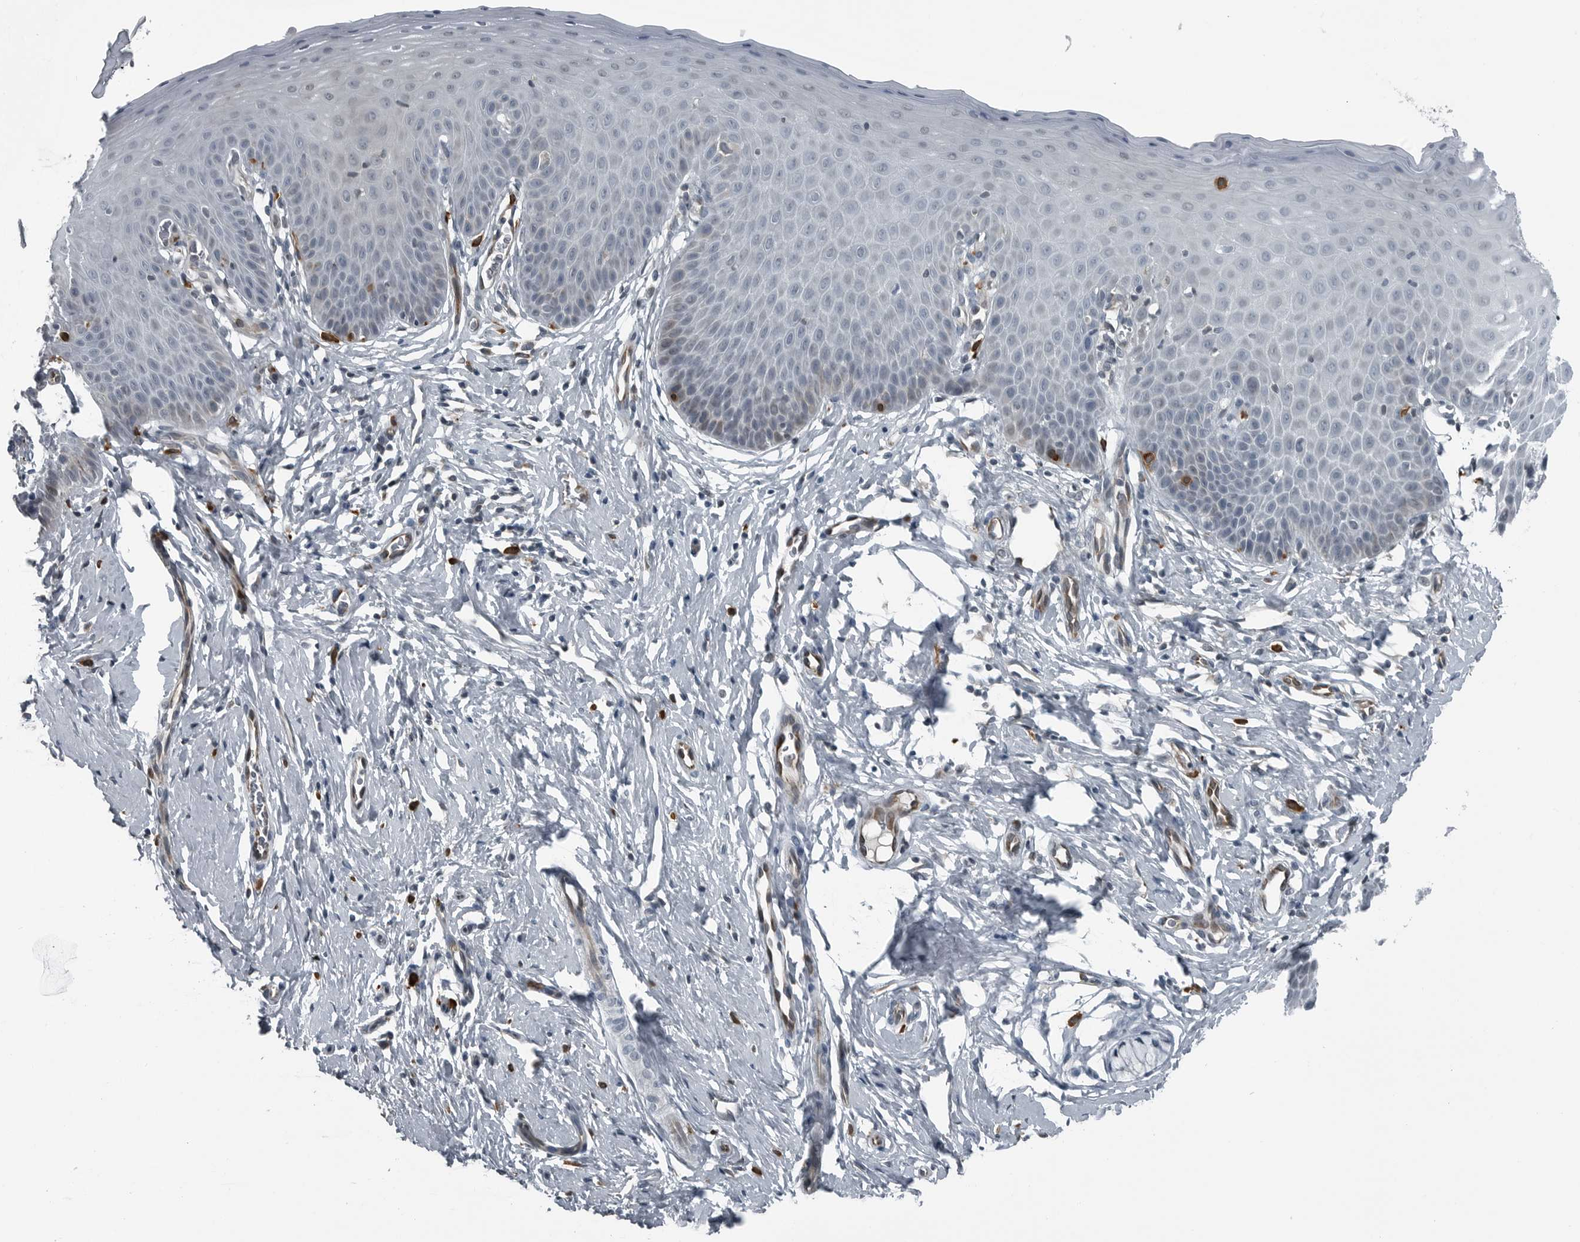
{"staining": {"intensity": "negative", "quantity": "none", "location": "none"}, "tissue": "cervix", "cell_type": "Glandular cells", "image_type": "normal", "snomed": [{"axis": "morphology", "description": "Normal tissue, NOS"}, {"axis": "topography", "description": "Cervix"}], "caption": "This is an immunohistochemistry (IHC) image of normal human cervix. There is no staining in glandular cells.", "gene": "GAK", "patient": {"sex": "female", "age": 36}}